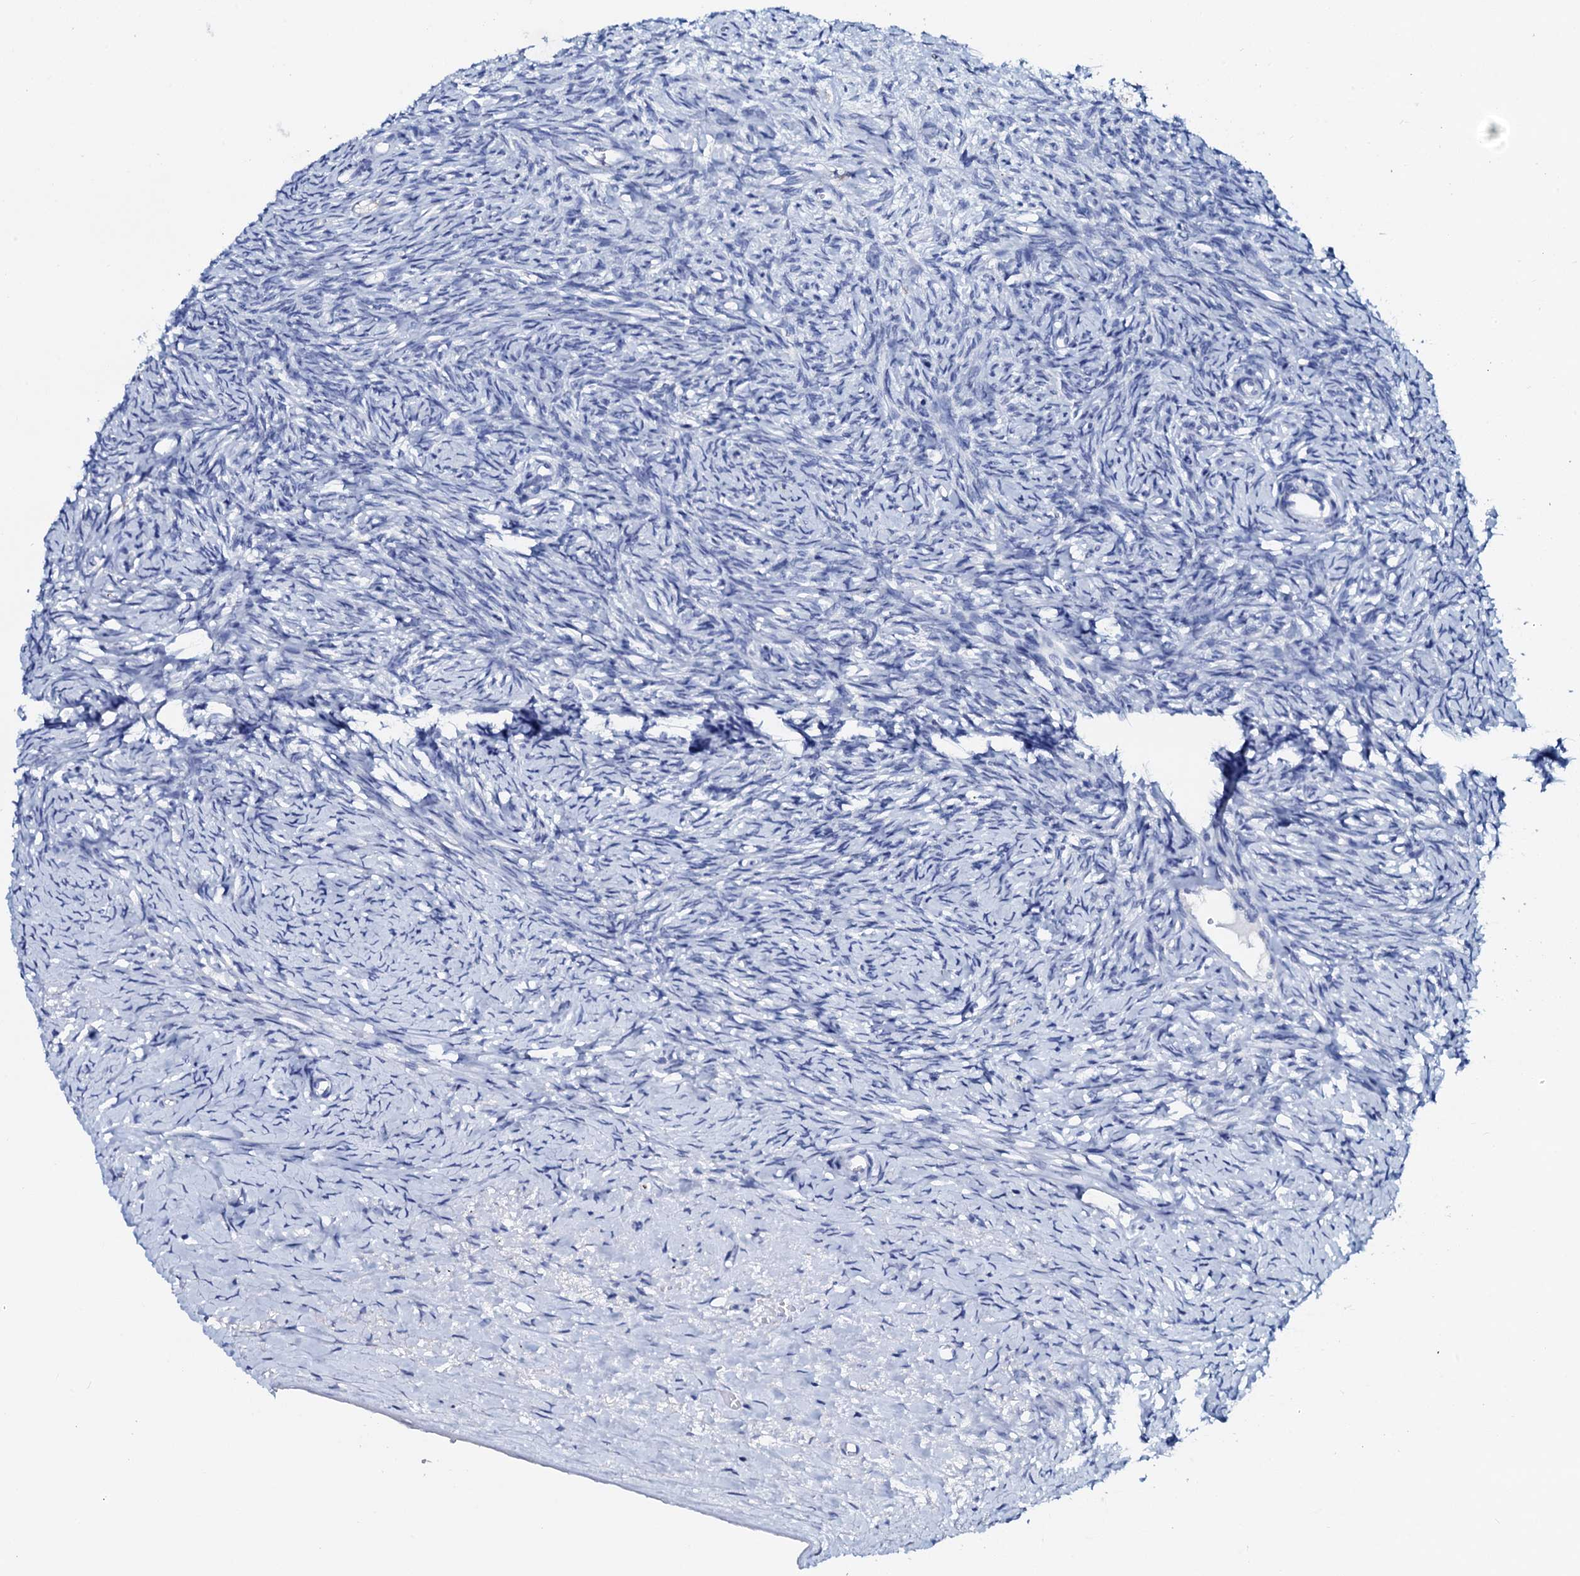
{"staining": {"intensity": "negative", "quantity": "none", "location": "none"}, "tissue": "ovary", "cell_type": "Ovarian stroma cells", "image_type": "normal", "snomed": [{"axis": "morphology", "description": "Normal tissue, NOS"}, {"axis": "morphology", "description": "Developmental malformation"}, {"axis": "topography", "description": "Ovary"}], "caption": "DAB (3,3'-diaminobenzidine) immunohistochemical staining of benign human ovary exhibits no significant positivity in ovarian stroma cells.", "gene": "AMER2", "patient": {"sex": "female", "age": 39}}